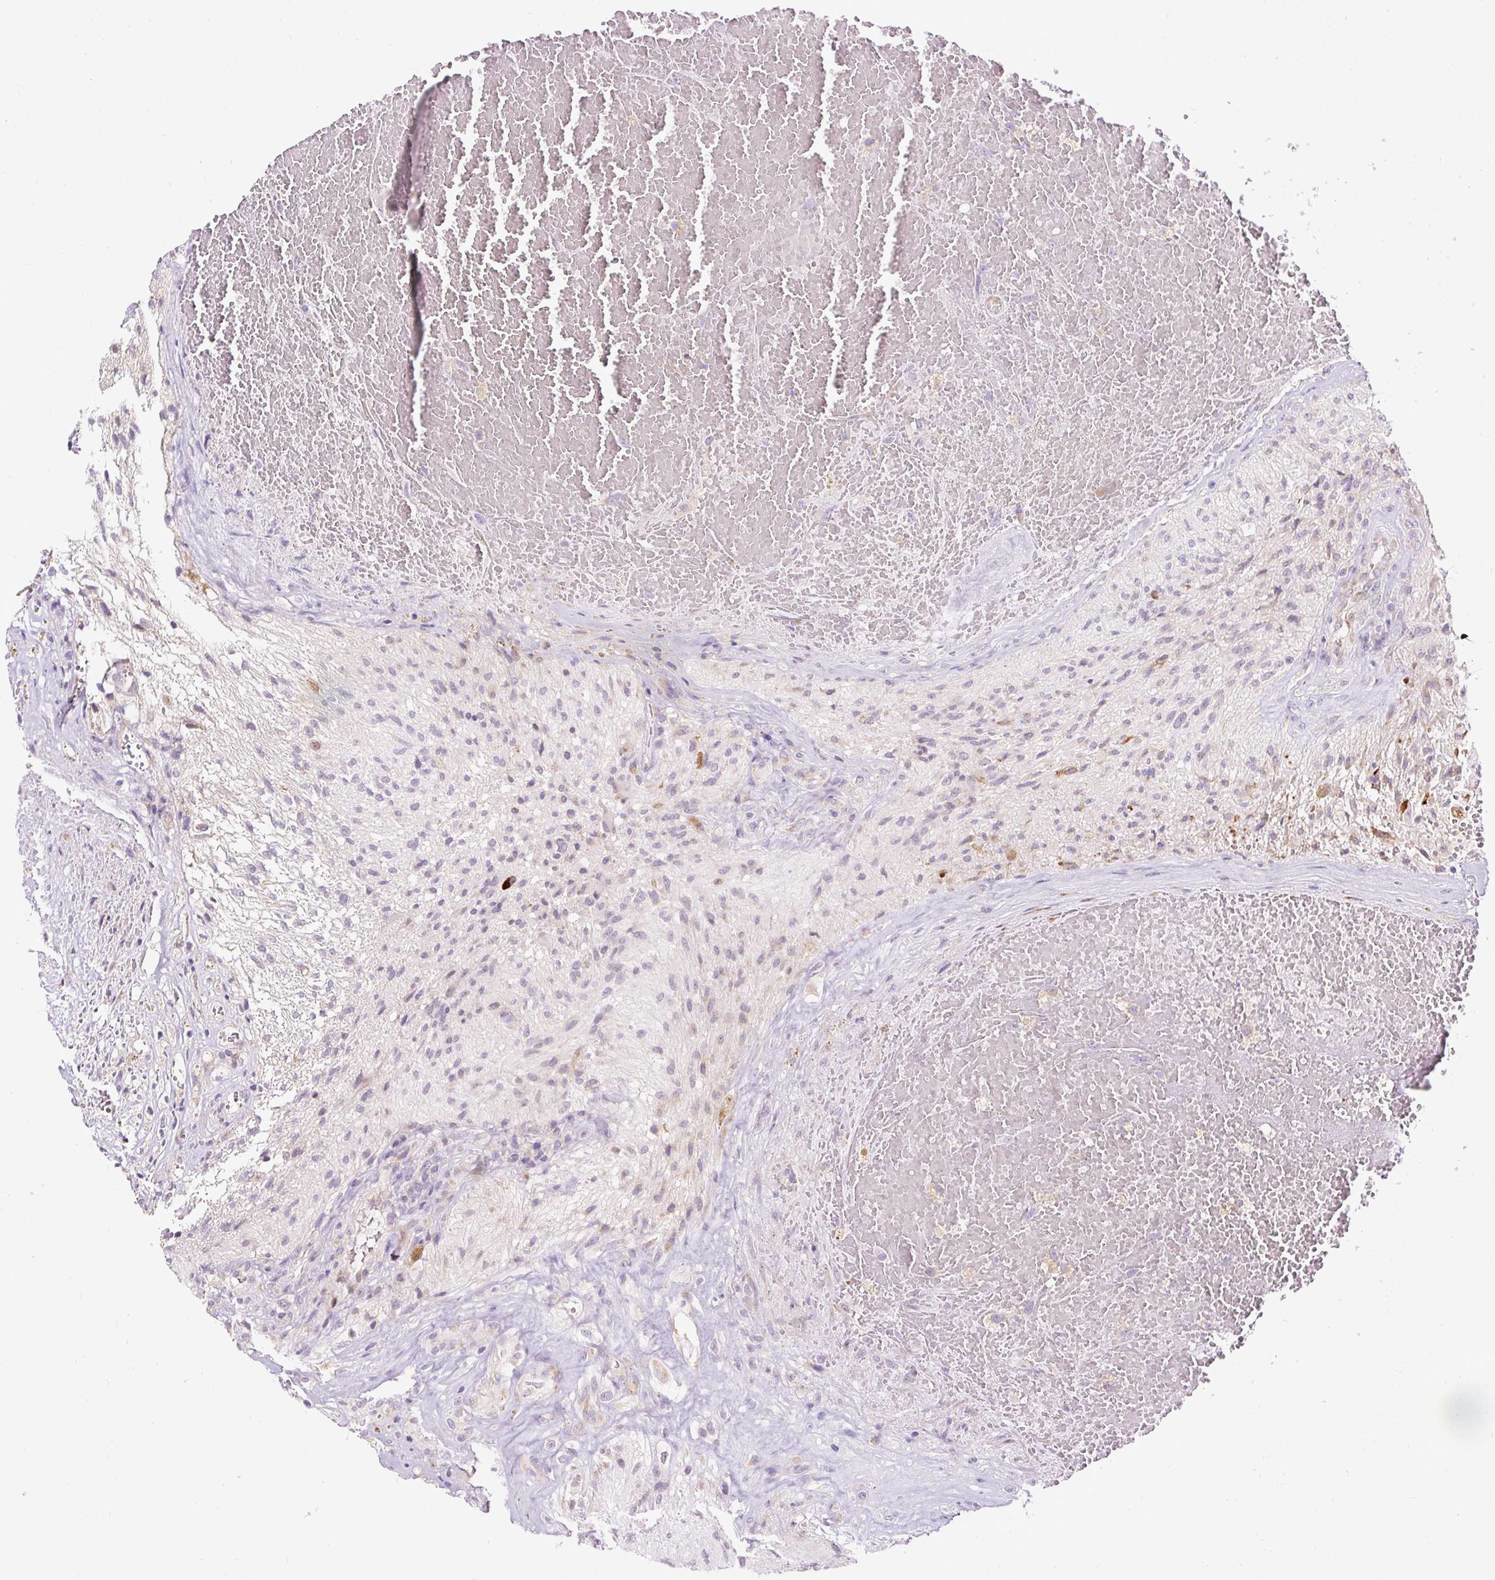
{"staining": {"intensity": "negative", "quantity": "none", "location": "none"}, "tissue": "glioma", "cell_type": "Tumor cells", "image_type": "cancer", "snomed": [{"axis": "morphology", "description": "Glioma, malignant, High grade"}, {"axis": "topography", "description": "Brain"}], "caption": "Tumor cells show no significant protein staining in malignant glioma (high-grade).", "gene": "FMC1", "patient": {"sex": "male", "age": 56}}